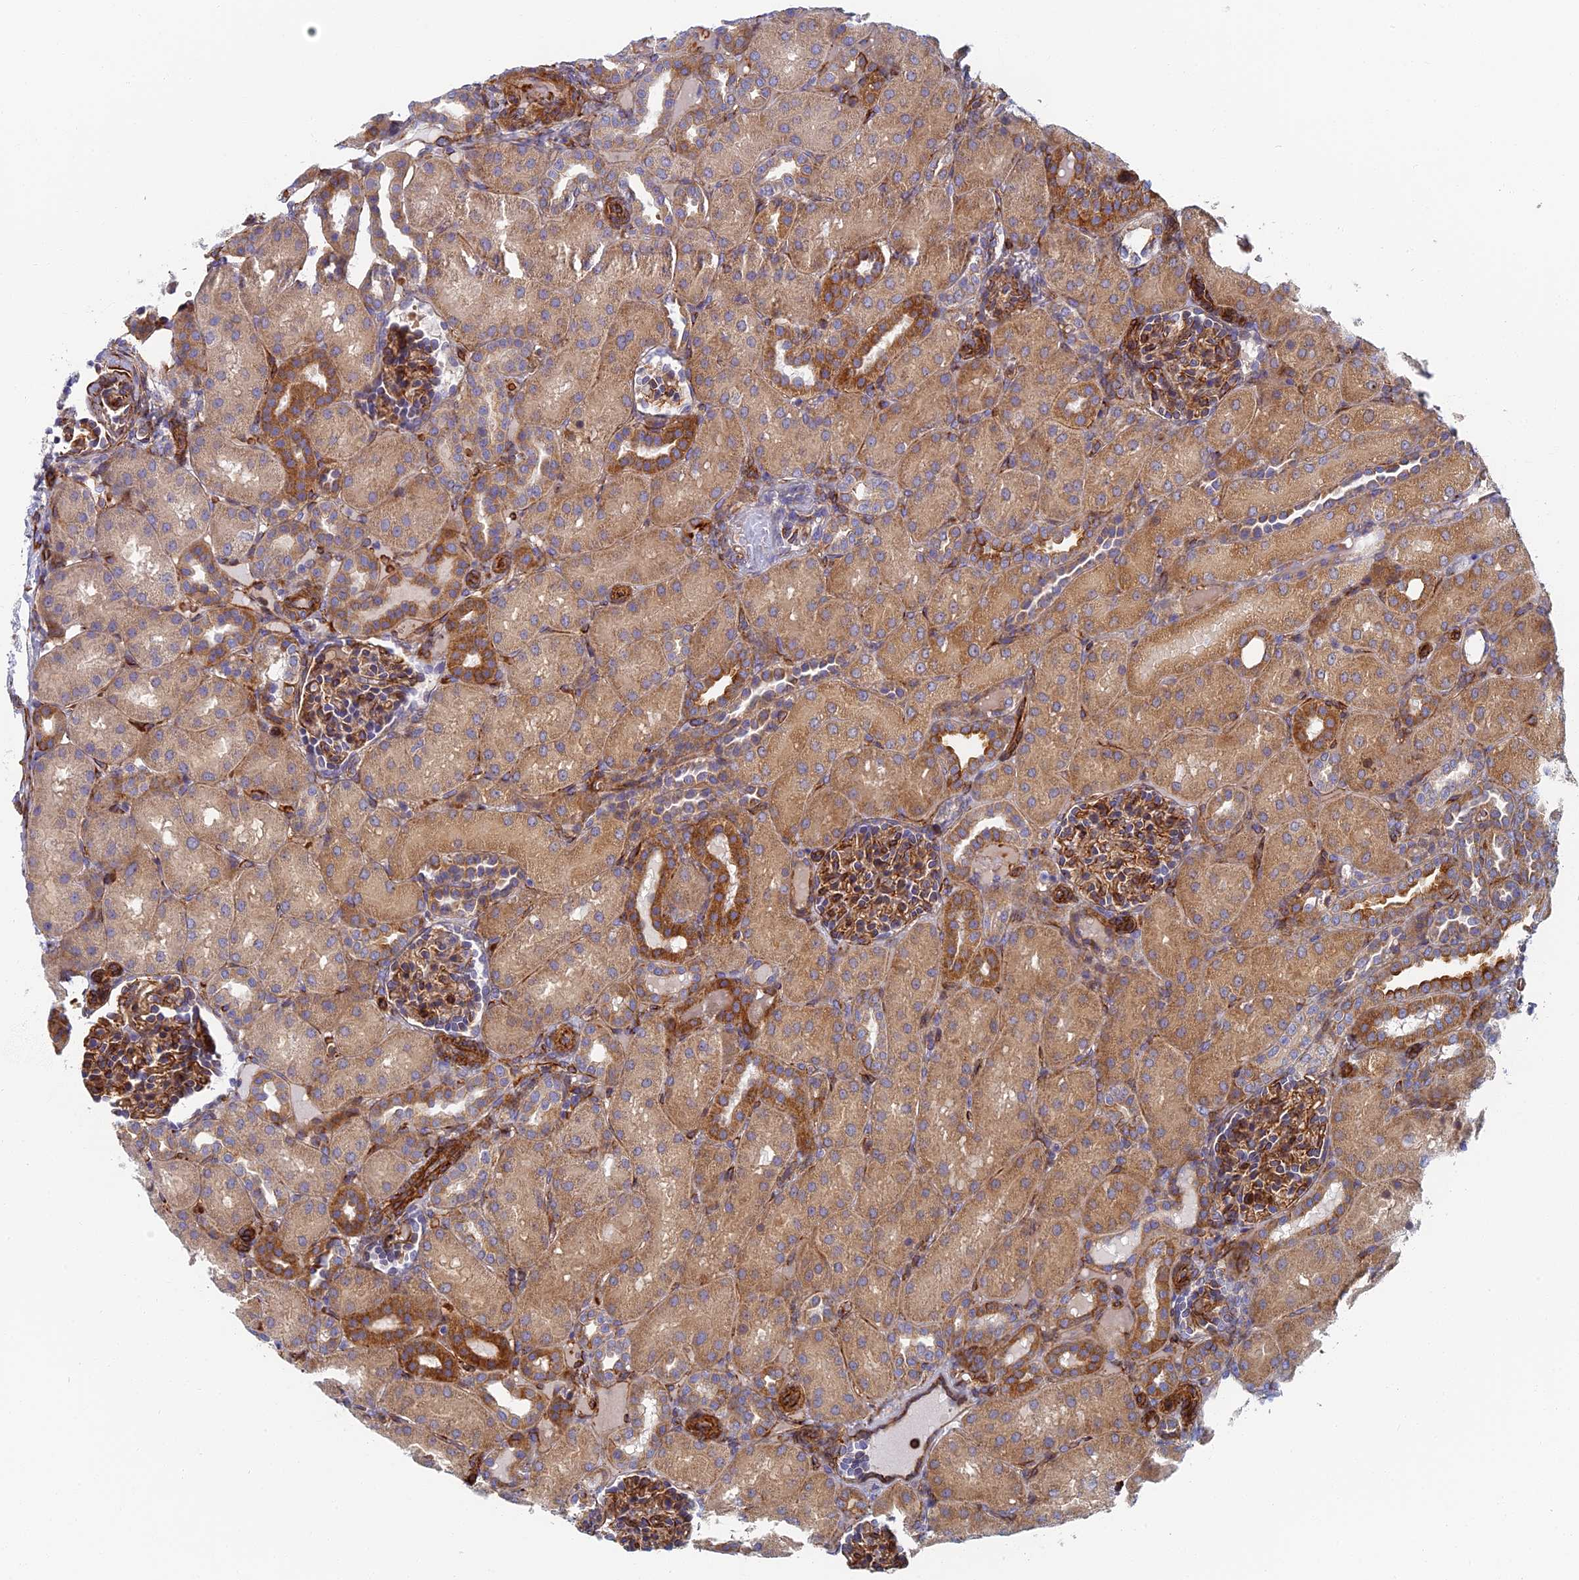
{"staining": {"intensity": "moderate", "quantity": ">75%", "location": "cytoplasmic/membranous"}, "tissue": "kidney", "cell_type": "Cells in glomeruli", "image_type": "normal", "snomed": [{"axis": "morphology", "description": "Normal tissue, NOS"}, {"axis": "topography", "description": "Kidney"}], "caption": "A brown stain shows moderate cytoplasmic/membranous staining of a protein in cells in glomeruli of normal human kidney. (Brightfield microscopy of DAB IHC at high magnification).", "gene": "ABCB10", "patient": {"sex": "male", "age": 1}}